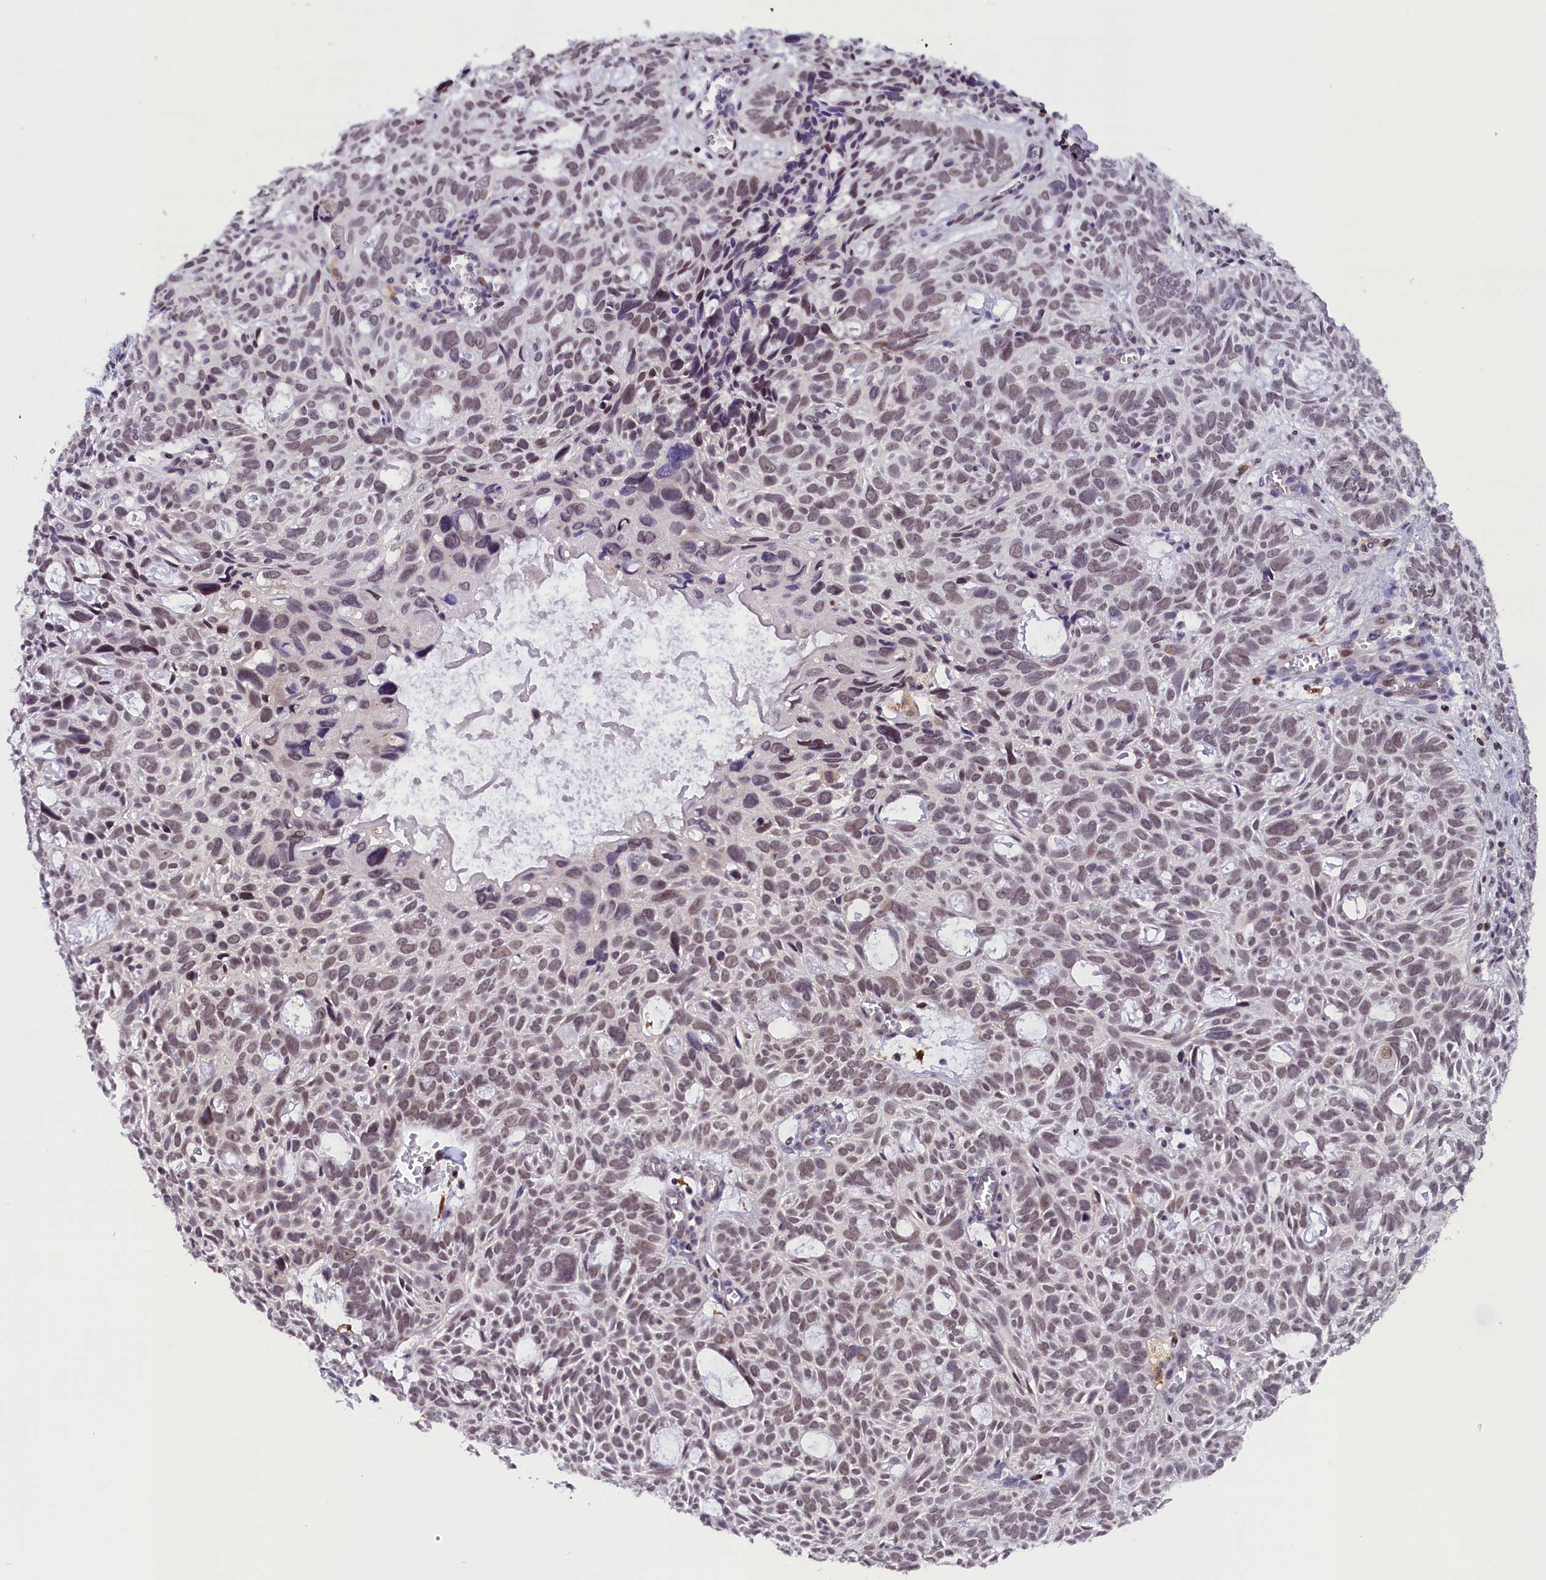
{"staining": {"intensity": "weak", "quantity": ">75%", "location": "nuclear"}, "tissue": "skin cancer", "cell_type": "Tumor cells", "image_type": "cancer", "snomed": [{"axis": "morphology", "description": "Basal cell carcinoma"}, {"axis": "topography", "description": "Skin"}], "caption": "Protein staining of skin basal cell carcinoma tissue displays weak nuclear staining in approximately >75% of tumor cells.", "gene": "CDYL2", "patient": {"sex": "male", "age": 69}}